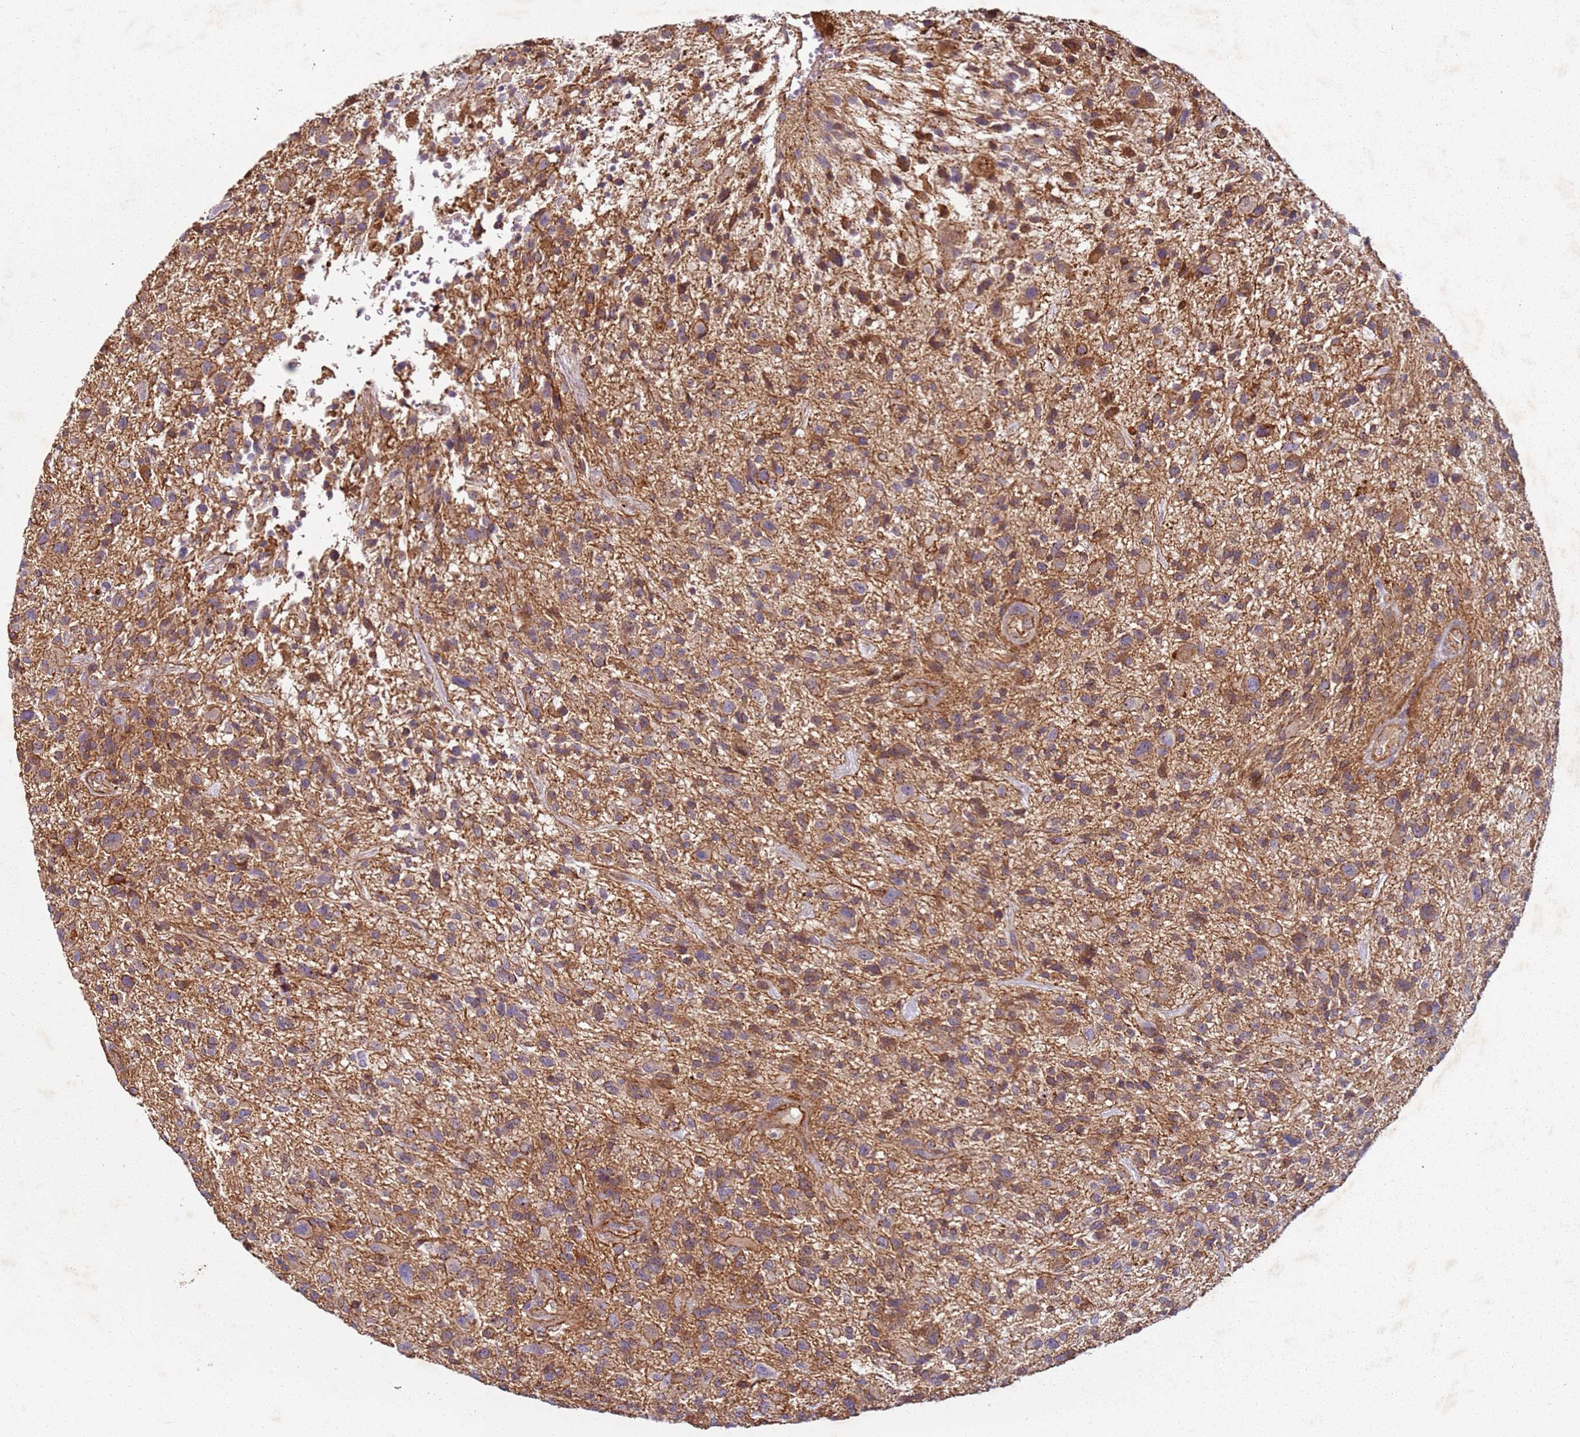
{"staining": {"intensity": "weak", "quantity": ">75%", "location": "cytoplasmic/membranous"}, "tissue": "glioma", "cell_type": "Tumor cells", "image_type": "cancer", "snomed": [{"axis": "morphology", "description": "Glioma, malignant, High grade"}, {"axis": "topography", "description": "Brain"}], "caption": "Tumor cells show low levels of weak cytoplasmic/membranous staining in about >75% of cells in human glioma. Using DAB (brown) and hematoxylin (blue) stains, captured at high magnification using brightfield microscopy.", "gene": "C2CD4B", "patient": {"sex": "male", "age": 47}}